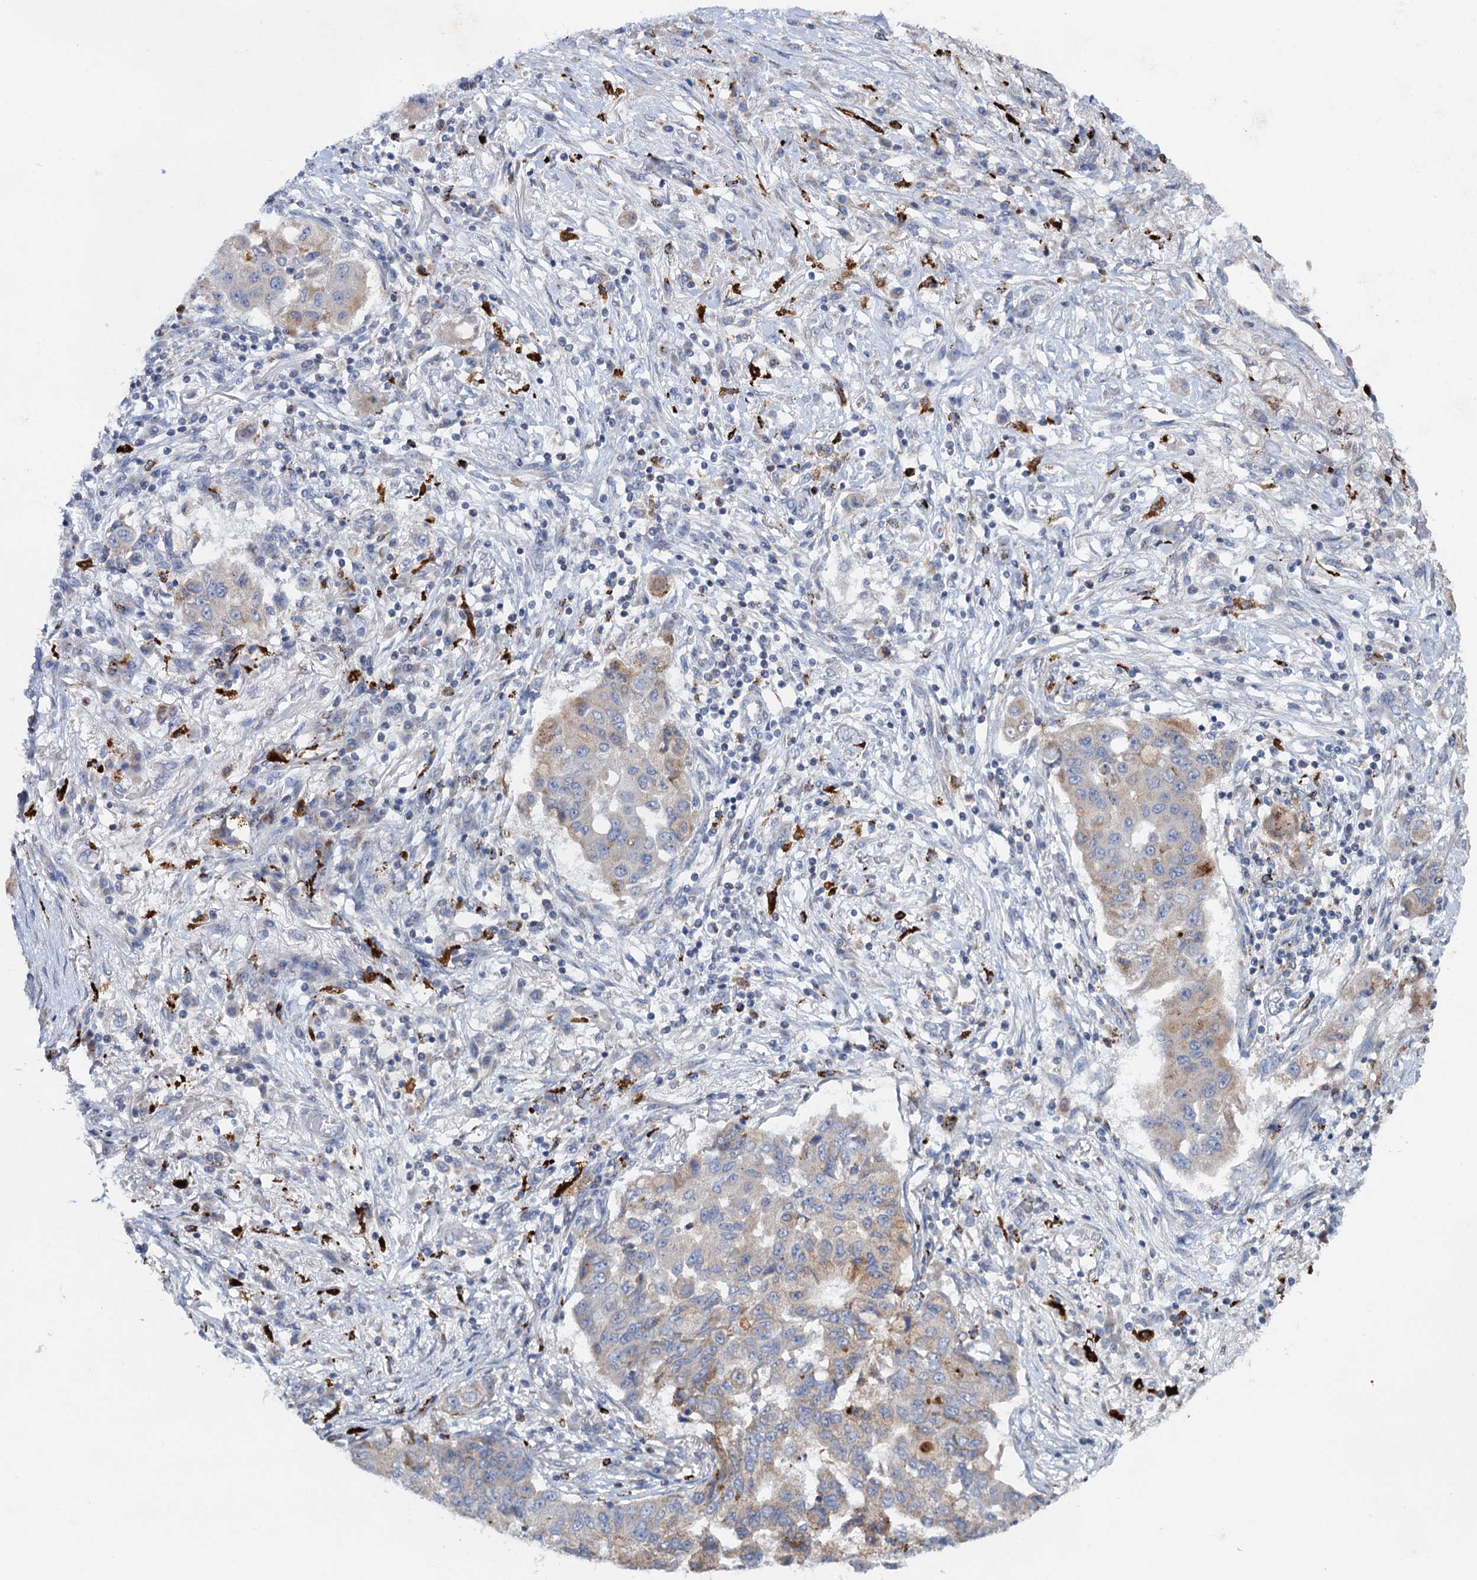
{"staining": {"intensity": "weak", "quantity": "<25%", "location": "cytoplasmic/membranous"}, "tissue": "lung cancer", "cell_type": "Tumor cells", "image_type": "cancer", "snomed": [{"axis": "morphology", "description": "Squamous cell carcinoma, NOS"}, {"axis": "topography", "description": "Lung"}], "caption": "There is no significant staining in tumor cells of lung cancer. (DAB immunohistochemistry (IHC) visualized using brightfield microscopy, high magnification).", "gene": "ANKS3", "patient": {"sex": "male", "age": 74}}